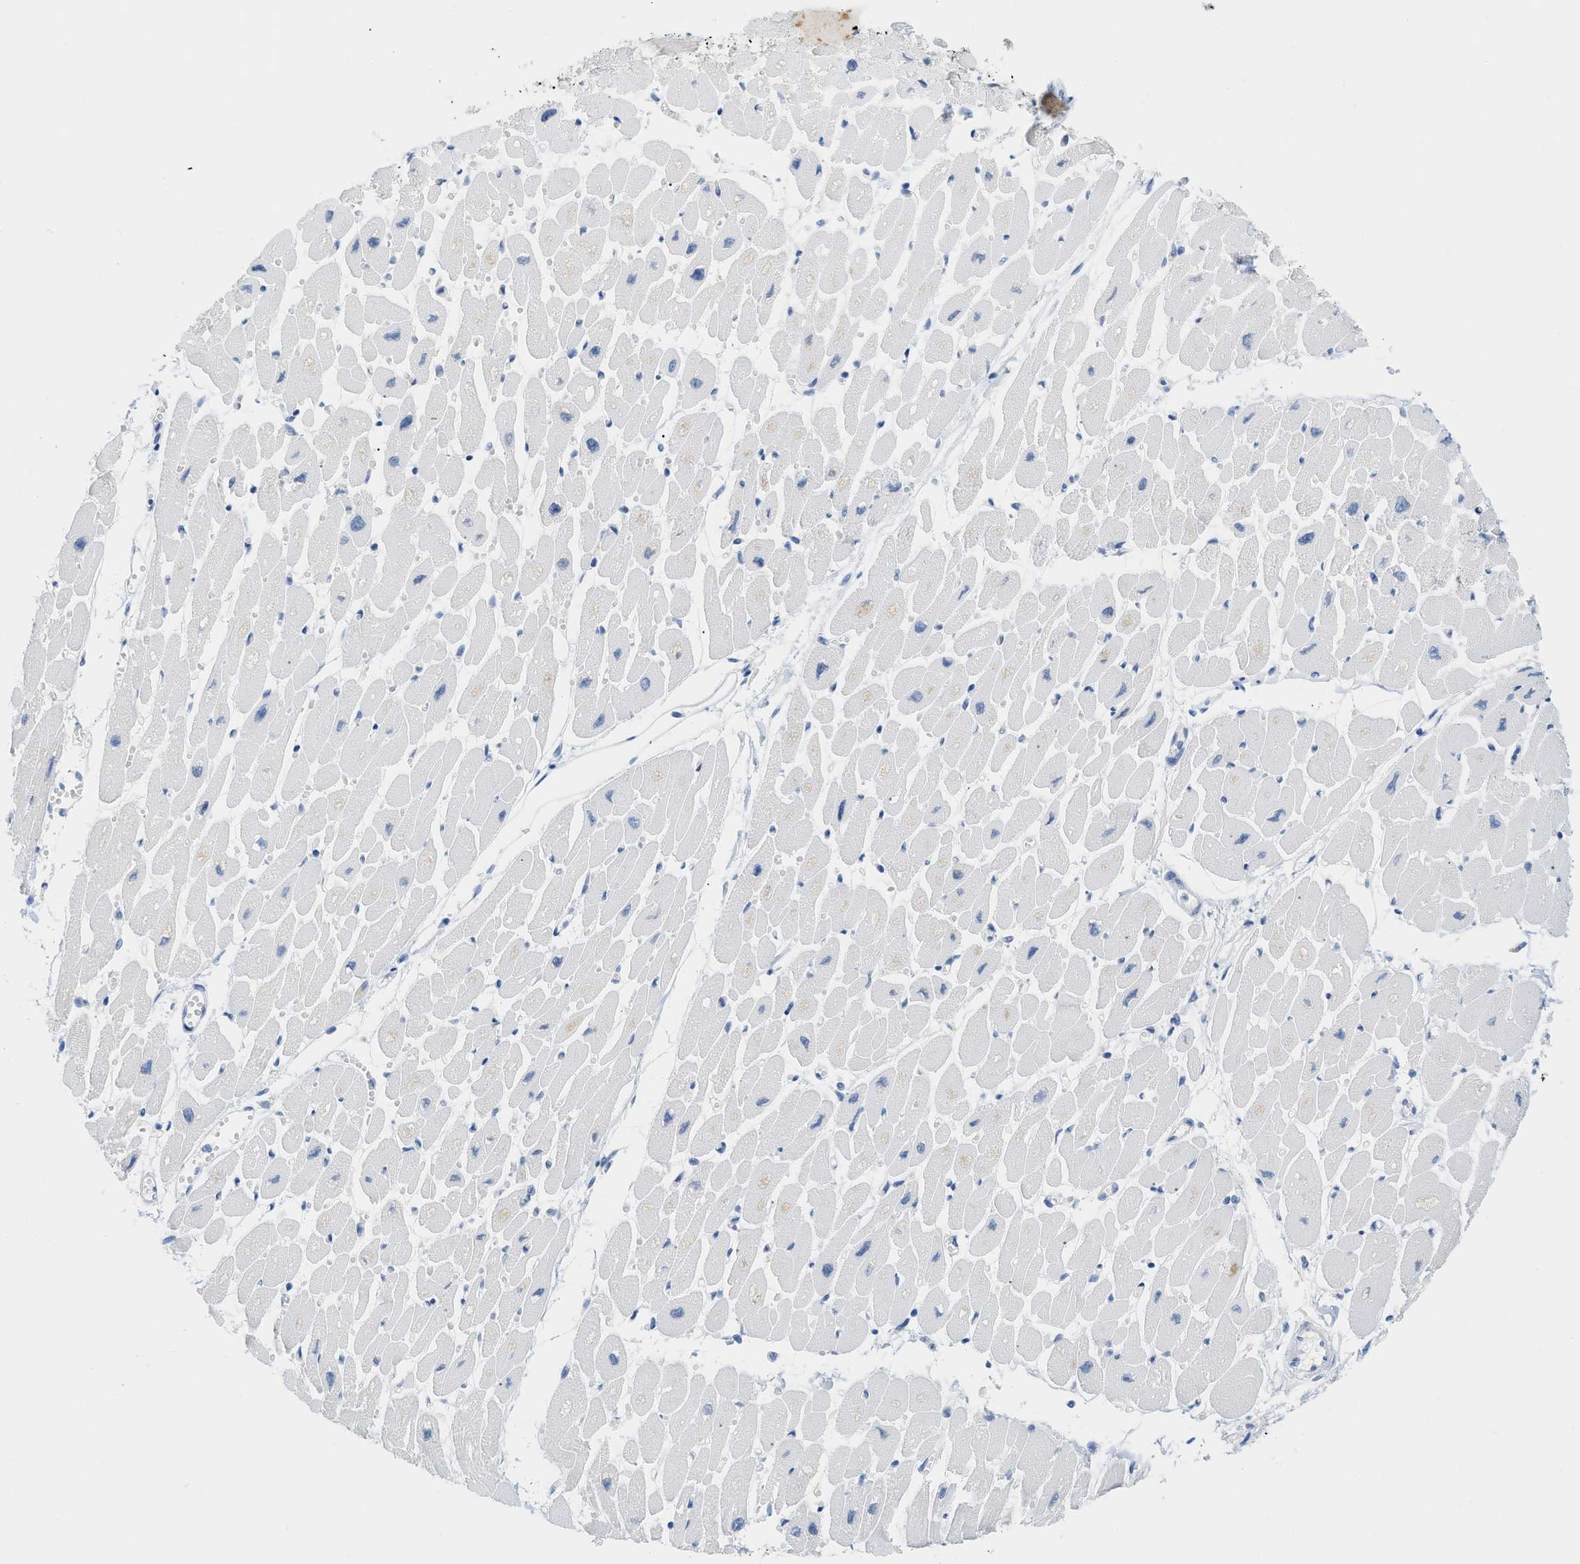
{"staining": {"intensity": "negative", "quantity": "none", "location": "none"}, "tissue": "heart muscle", "cell_type": "Cardiomyocytes", "image_type": "normal", "snomed": [{"axis": "morphology", "description": "Normal tissue, NOS"}, {"axis": "topography", "description": "Heart"}], "caption": "High power microscopy micrograph of an IHC photomicrograph of unremarkable heart muscle, revealing no significant positivity in cardiomyocytes. (DAB (3,3'-diaminobenzidine) immunohistochemistry (IHC) with hematoxylin counter stain).", "gene": "PAPPA", "patient": {"sex": "female", "age": 54}}